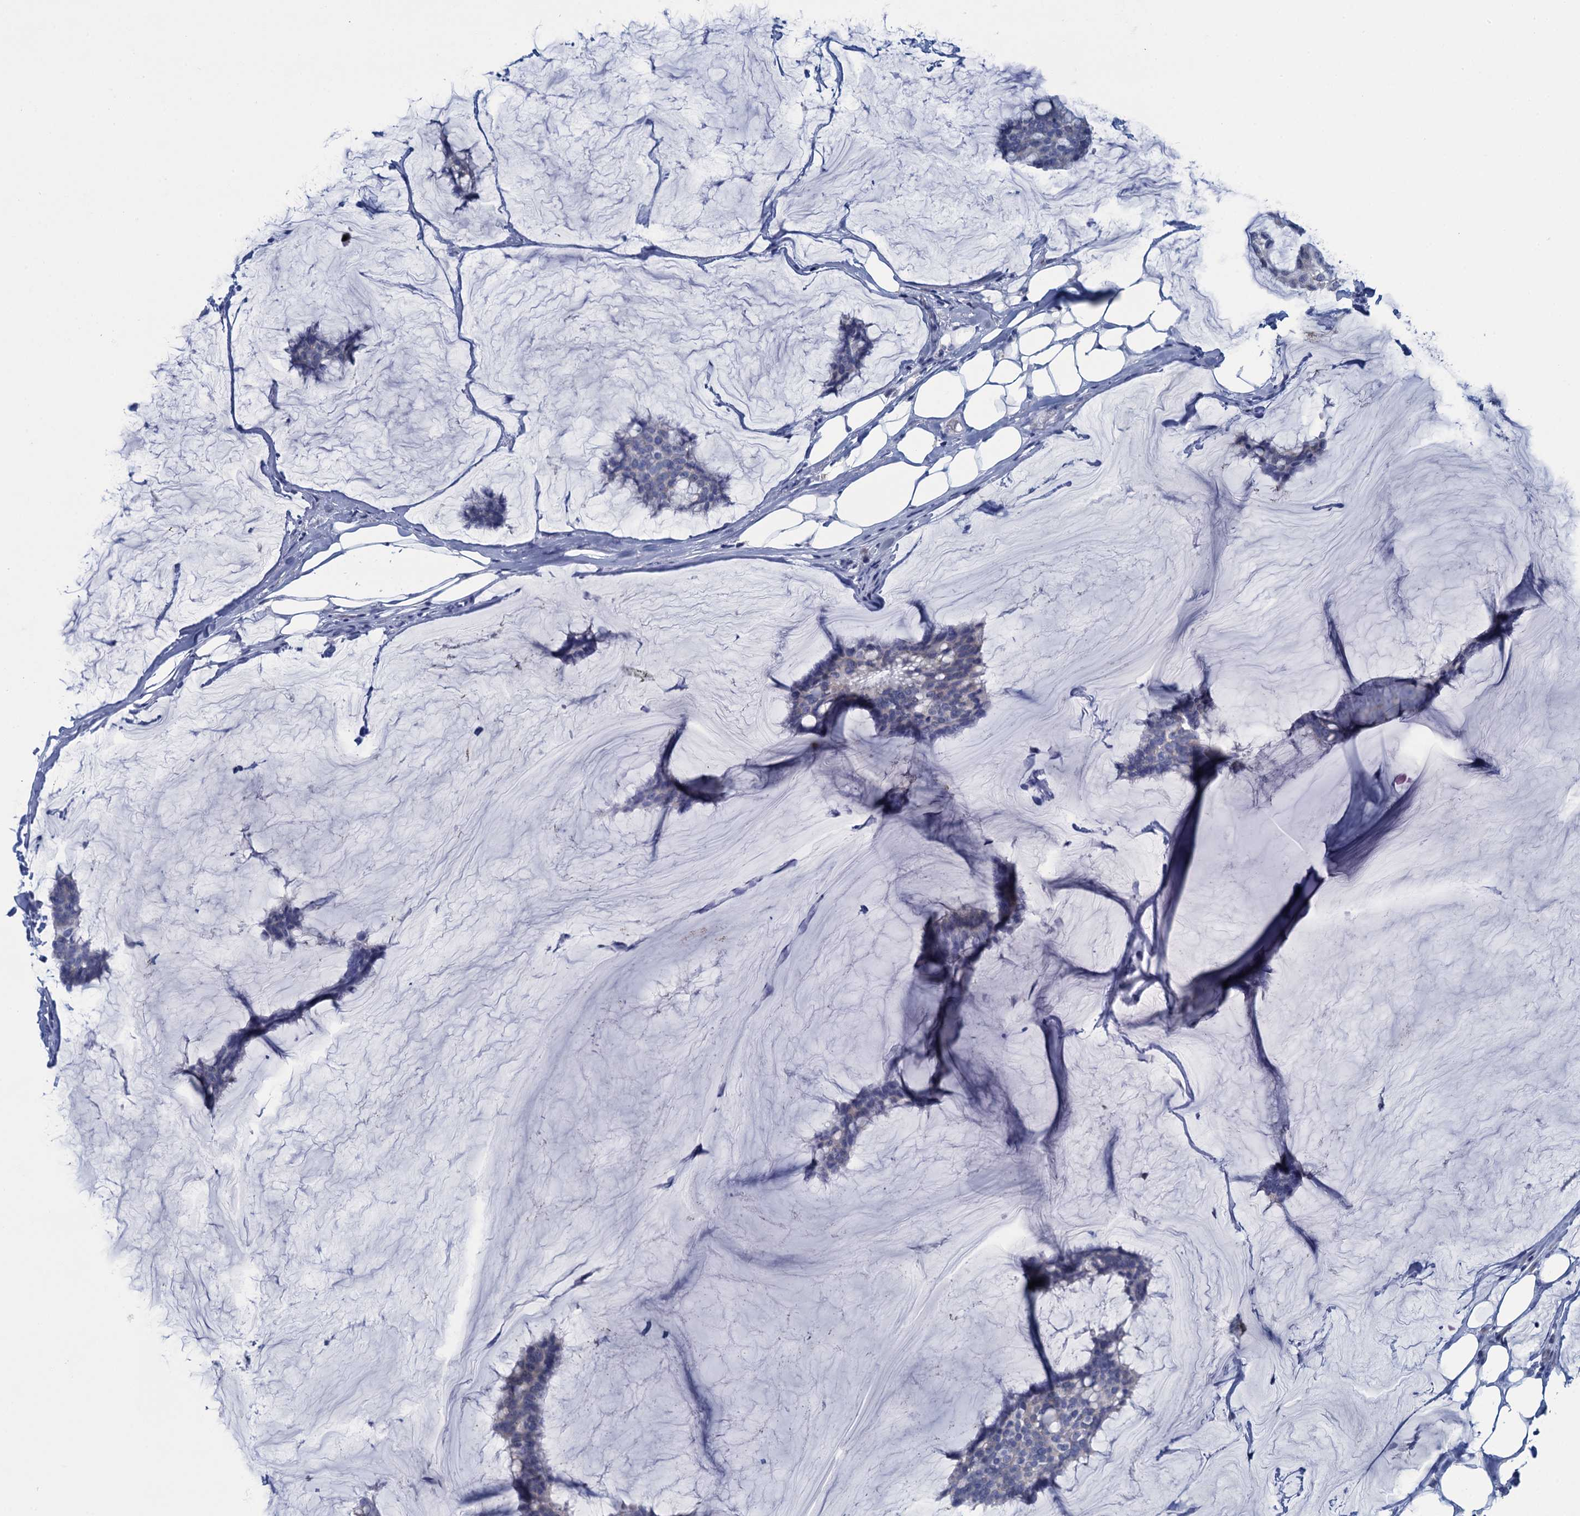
{"staining": {"intensity": "negative", "quantity": "none", "location": "none"}, "tissue": "breast cancer", "cell_type": "Tumor cells", "image_type": "cancer", "snomed": [{"axis": "morphology", "description": "Duct carcinoma"}, {"axis": "topography", "description": "Breast"}], "caption": "This is an immunohistochemistry (IHC) photomicrograph of breast cancer. There is no positivity in tumor cells.", "gene": "SCEL", "patient": {"sex": "female", "age": 93}}